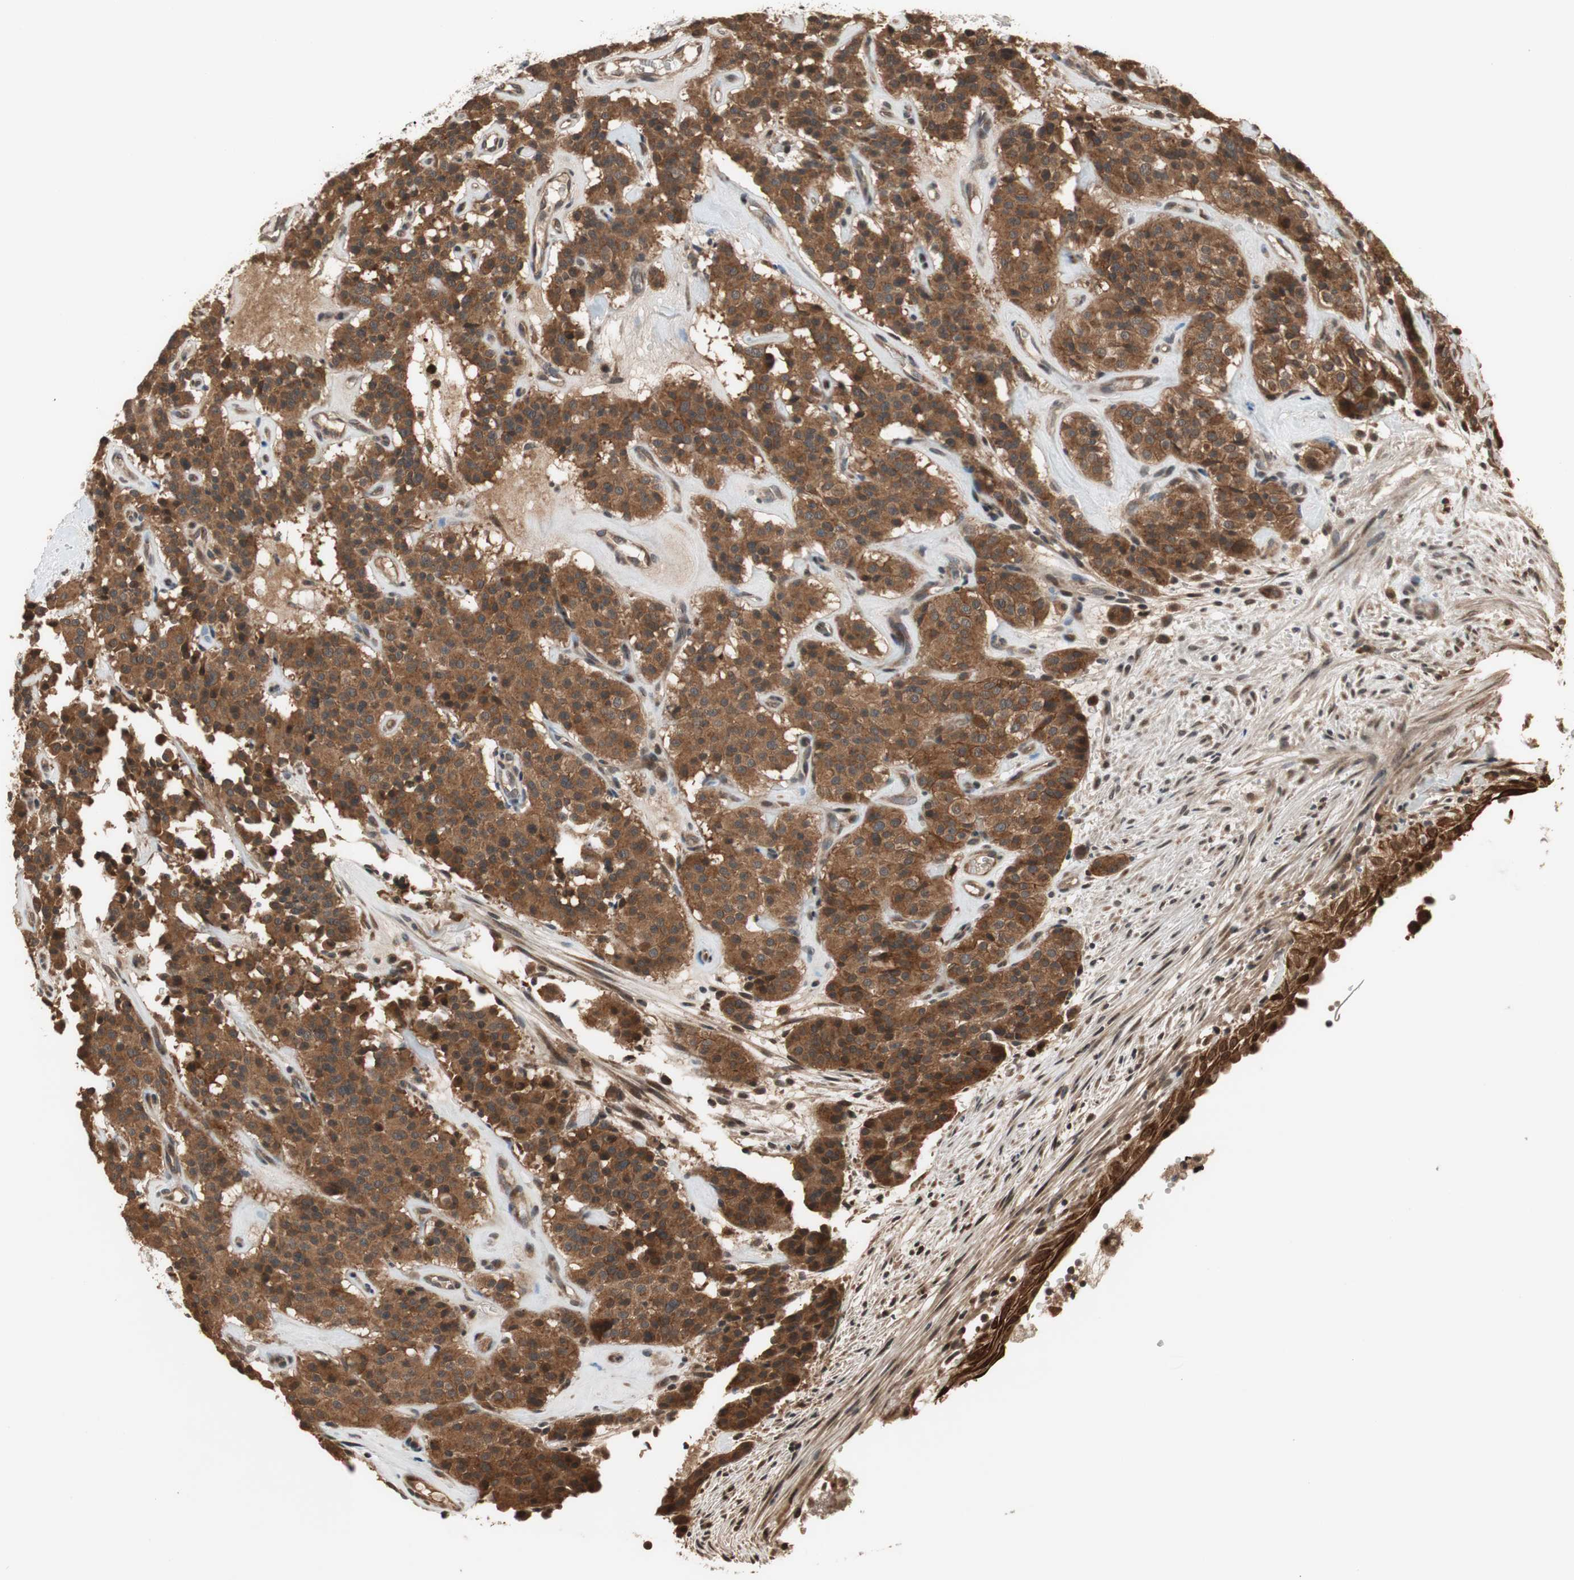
{"staining": {"intensity": "strong", "quantity": ">75%", "location": "cytoplasmic/membranous"}, "tissue": "carcinoid", "cell_type": "Tumor cells", "image_type": "cancer", "snomed": [{"axis": "morphology", "description": "Carcinoid, malignant, NOS"}, {"axis": "topography", "description": "Lung"}], "caption": "IHC of malignant carcinoid shows high levels of strong cytoplasmic/membranous staining in about >75% of tumor cells. (DAB (3,3'-diaminobenzidine) IHC, brown staining for protein, blue staining for nuclei).", "gene": "TMEM230", "patient": {"sex": "male", "age": 30}}